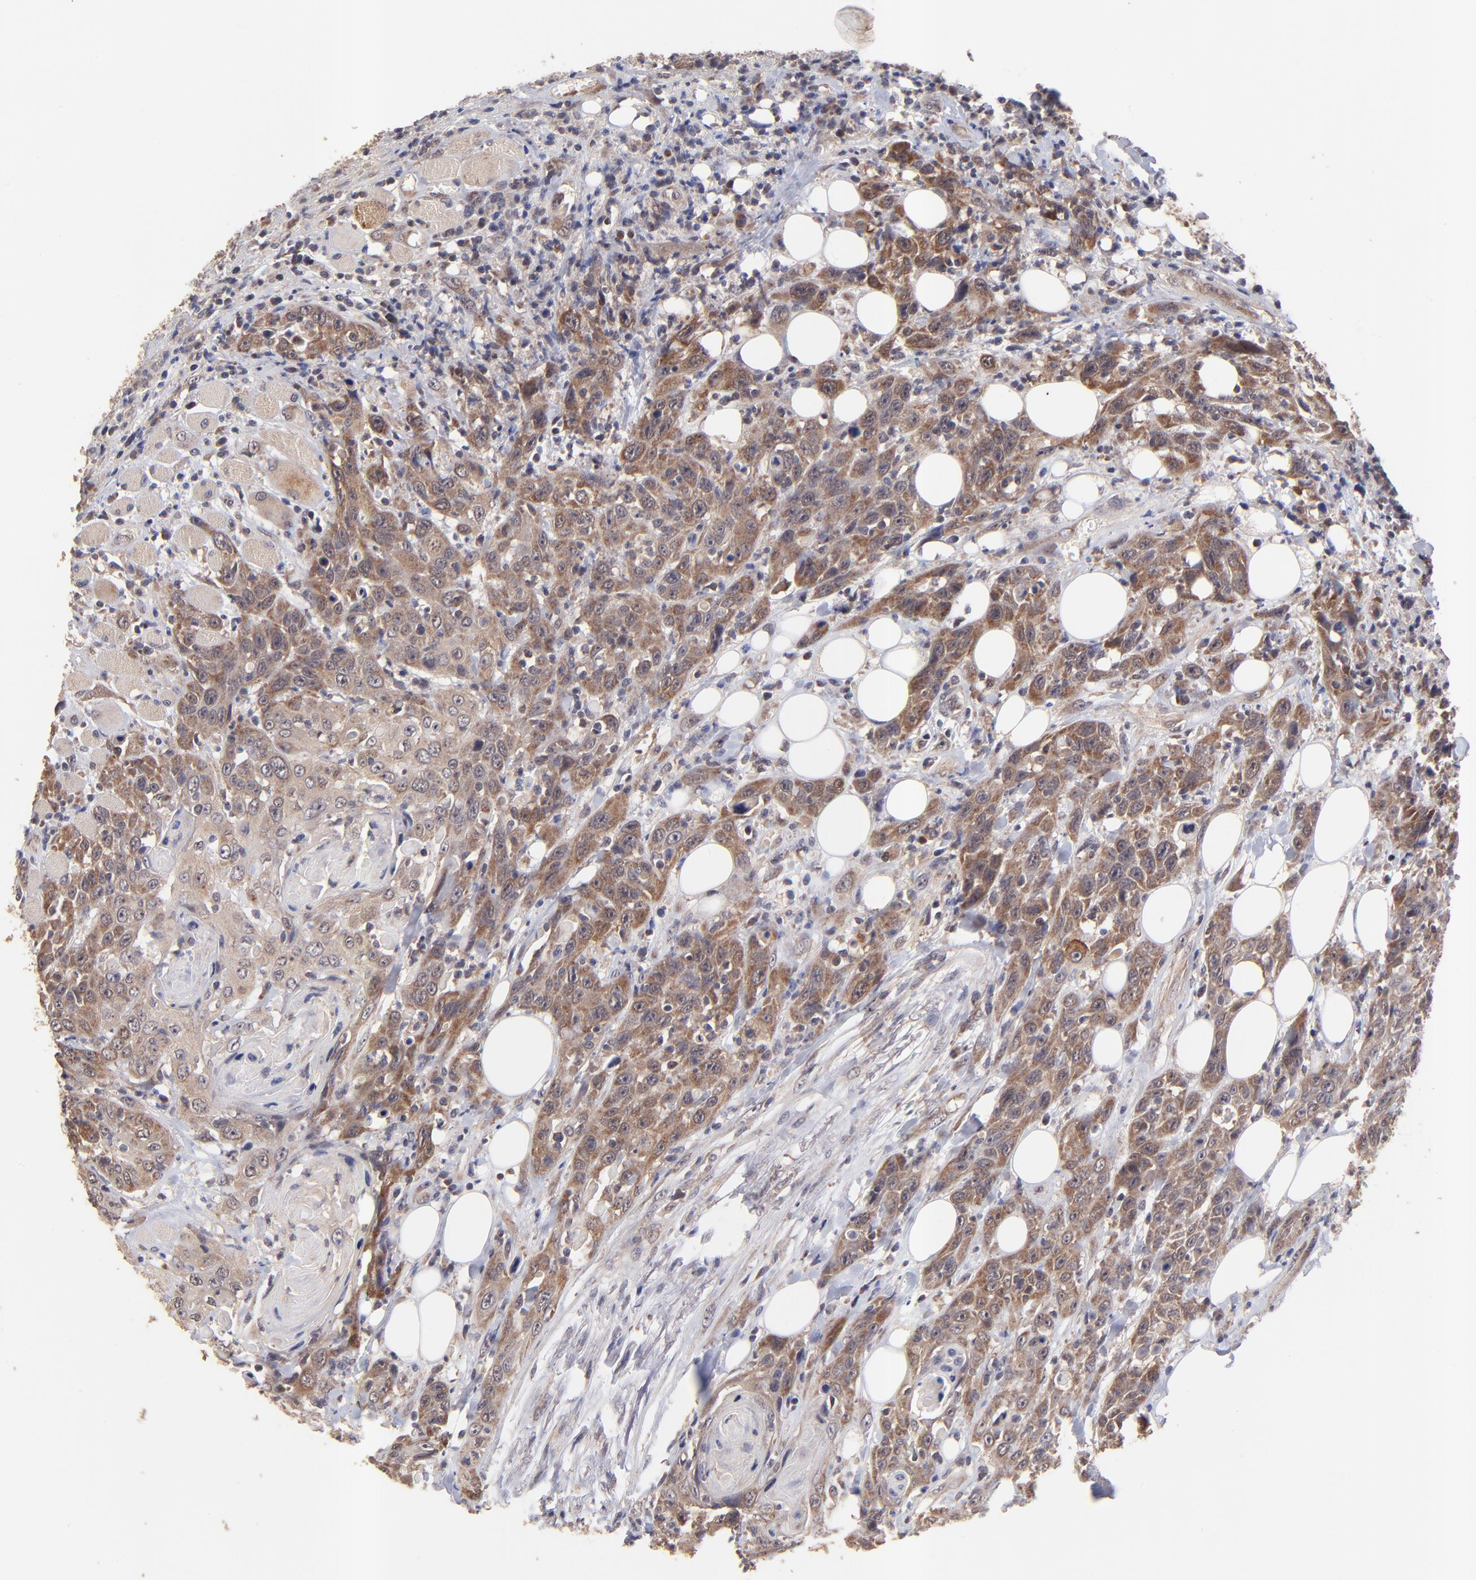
{"staining": {"intensity": "moderate", "quantity": ">75%", "location": "cytoplasmic/membranous"}, "tissue": "head and neck cancer", "cell_type": "Tumor cells", "image_type": "cancer", "snomed": [{"axis": "morphology", "description": "Squamous cell carcinoma, NOS"}, {"axis": "topography", "description": "Head-Neck"}], "caption": "Head and neck squamous cell carcinoma was stained to show a protein in brown. There is medium levels of moderate cytoplasmic/membranous expression in about >75% of tumor cells.", "gene": "BAIAP2L2", "patient": {"sex": "female", "age": 84}}